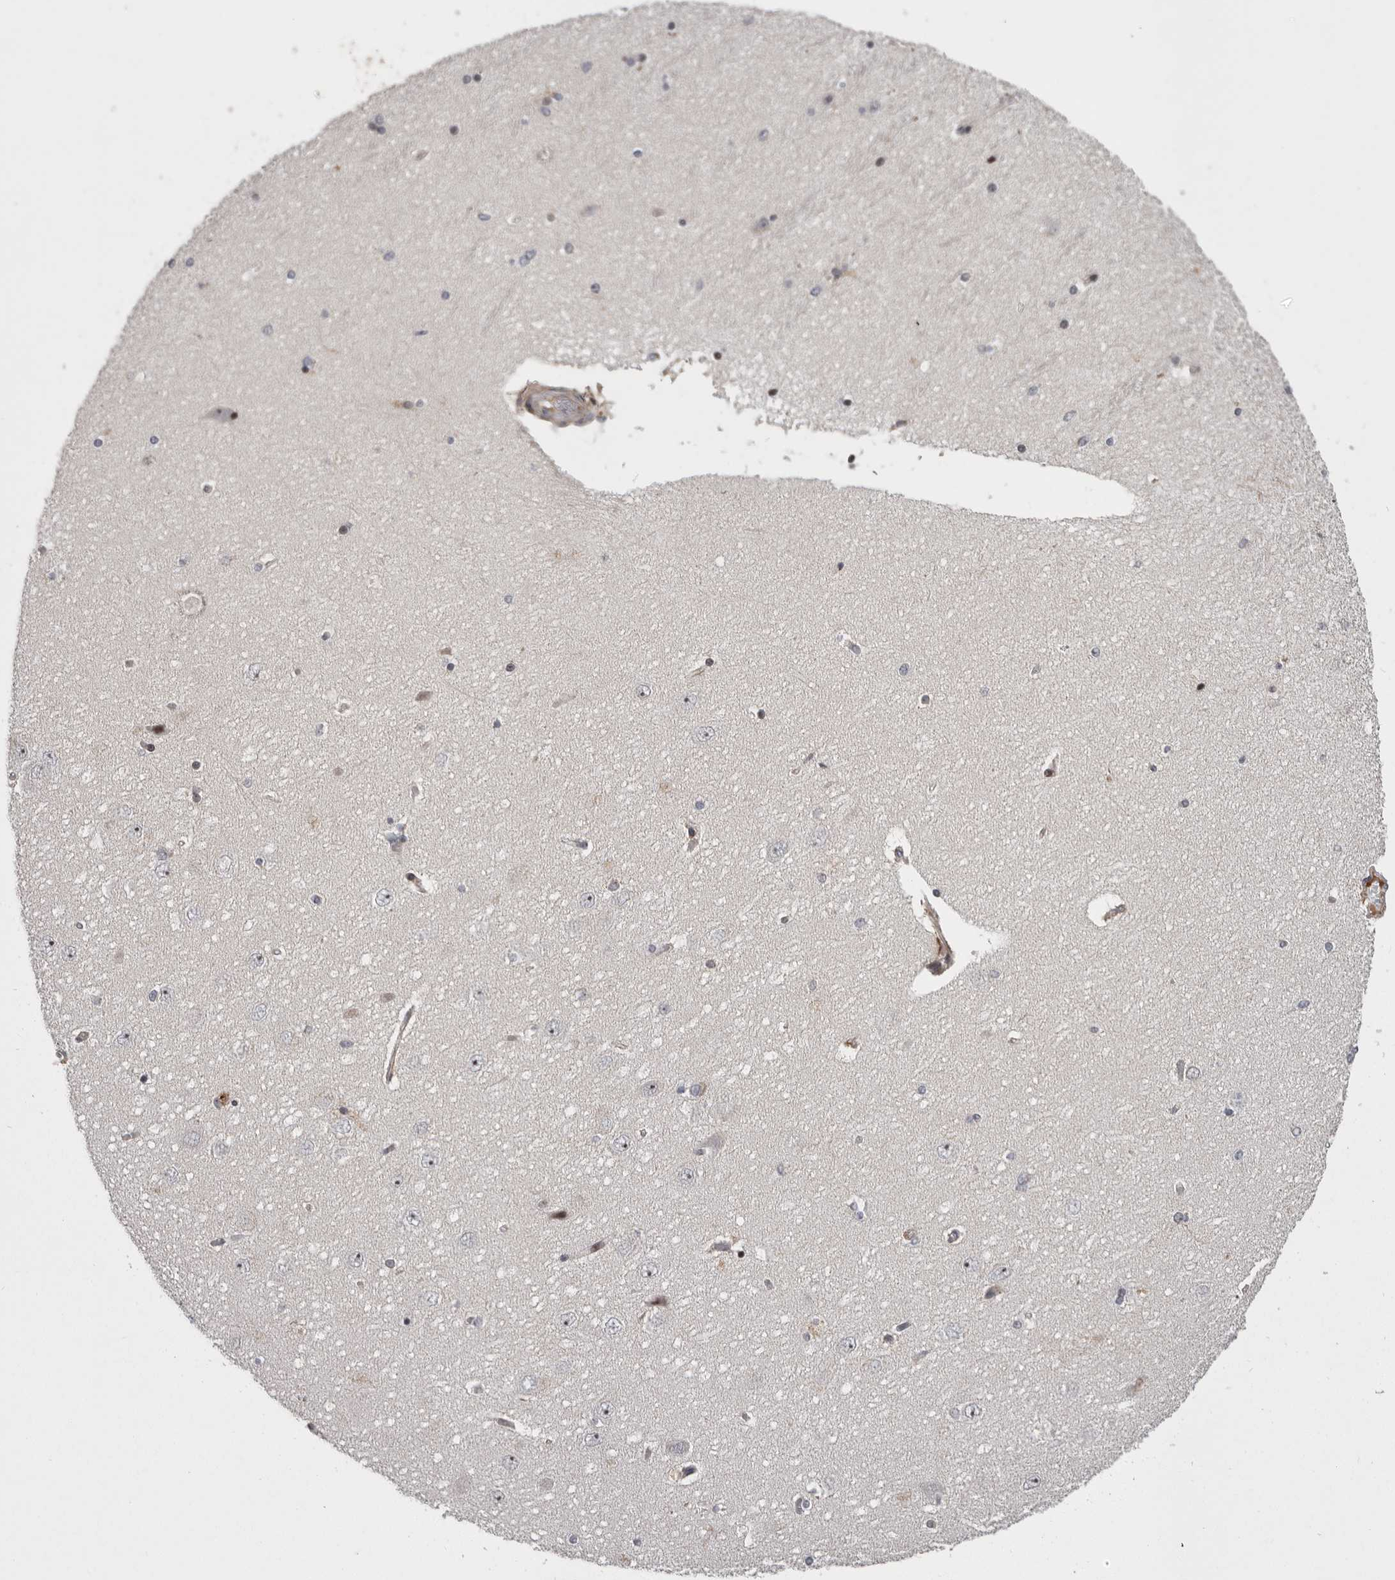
{"staining": {"intensity": "moderate", "quantity": "<25%", "location": "nuclear"}, "tissue": "hippocampus", "cell_type": "Glial cells", "image_type": "normal", "snomed": [{"axis": "morphology", "description": "Normal tissue, NOS"}, {"axis": "topography", "description": "Hippocampus"}], "caption": "Moderate nuclear expression for a protein is seen in about <25% of glial cells of unremarkable hippocampus using immunohistochemistry (IHC).", "gene": "AZIN1", "patient": {"sex": "female", "age": 54}}